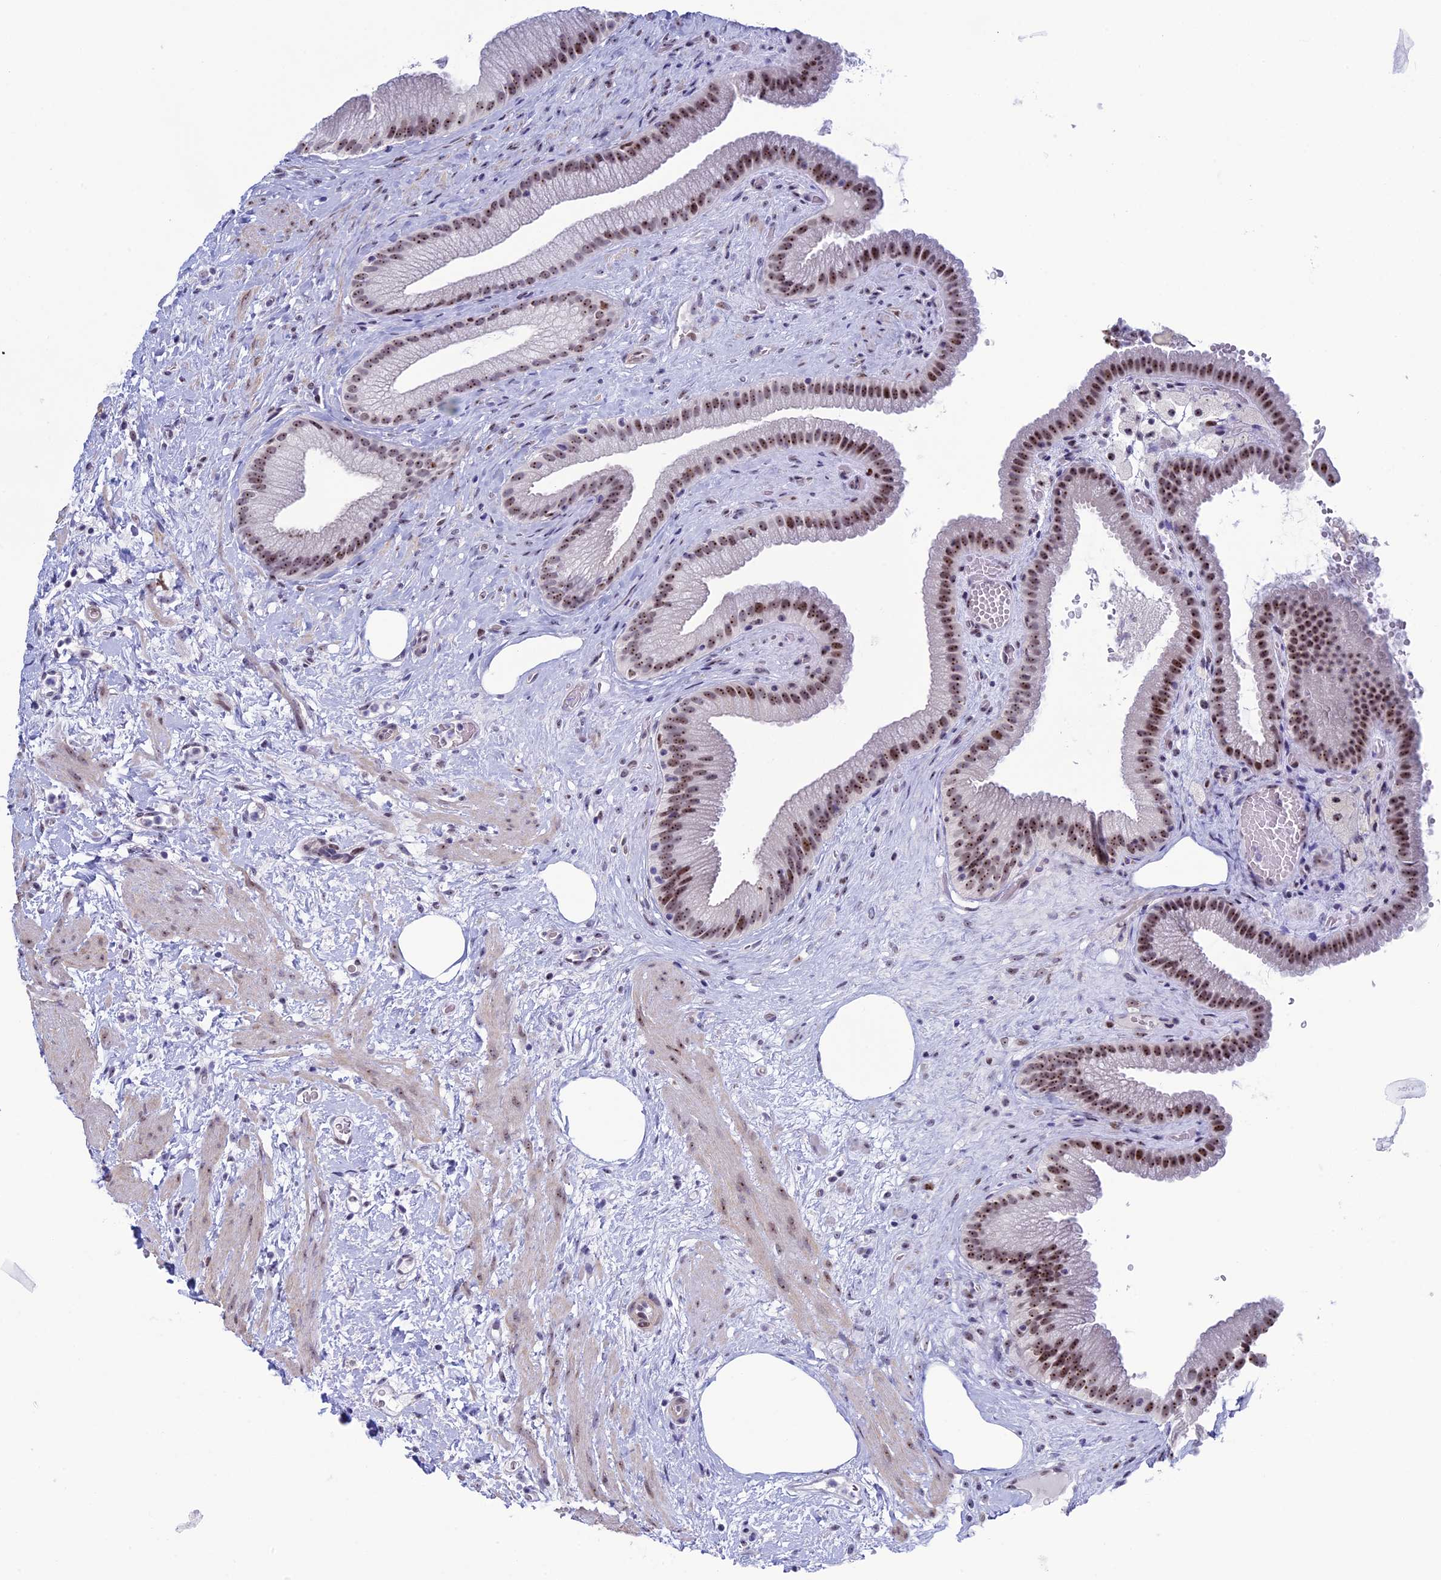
{"staining": {"intensity": "moderate", "quantity": ">75%", "location": "nuclear"}, "tissue": "gallbladder", "cell_type": "Glandular cells", "image_type": "normal", "snomed": [{"axis": "morphology", "description": "Normal tissue, NOS"}, {"axis": "morphology", "description": "Inflammation, NOS"}, {"axis": "topography", "description": "Gallbladder"}], "caption": "Gallbladder was stained to show a protein in brown. There is medium levels of moderate nuclear positivity in about >75% of glandular cells. (brown staining indicates protein expression, while blue staining denotes nuclei).", "gene": "CCDC86", "patient": {"sex": "male", "age": 51}}